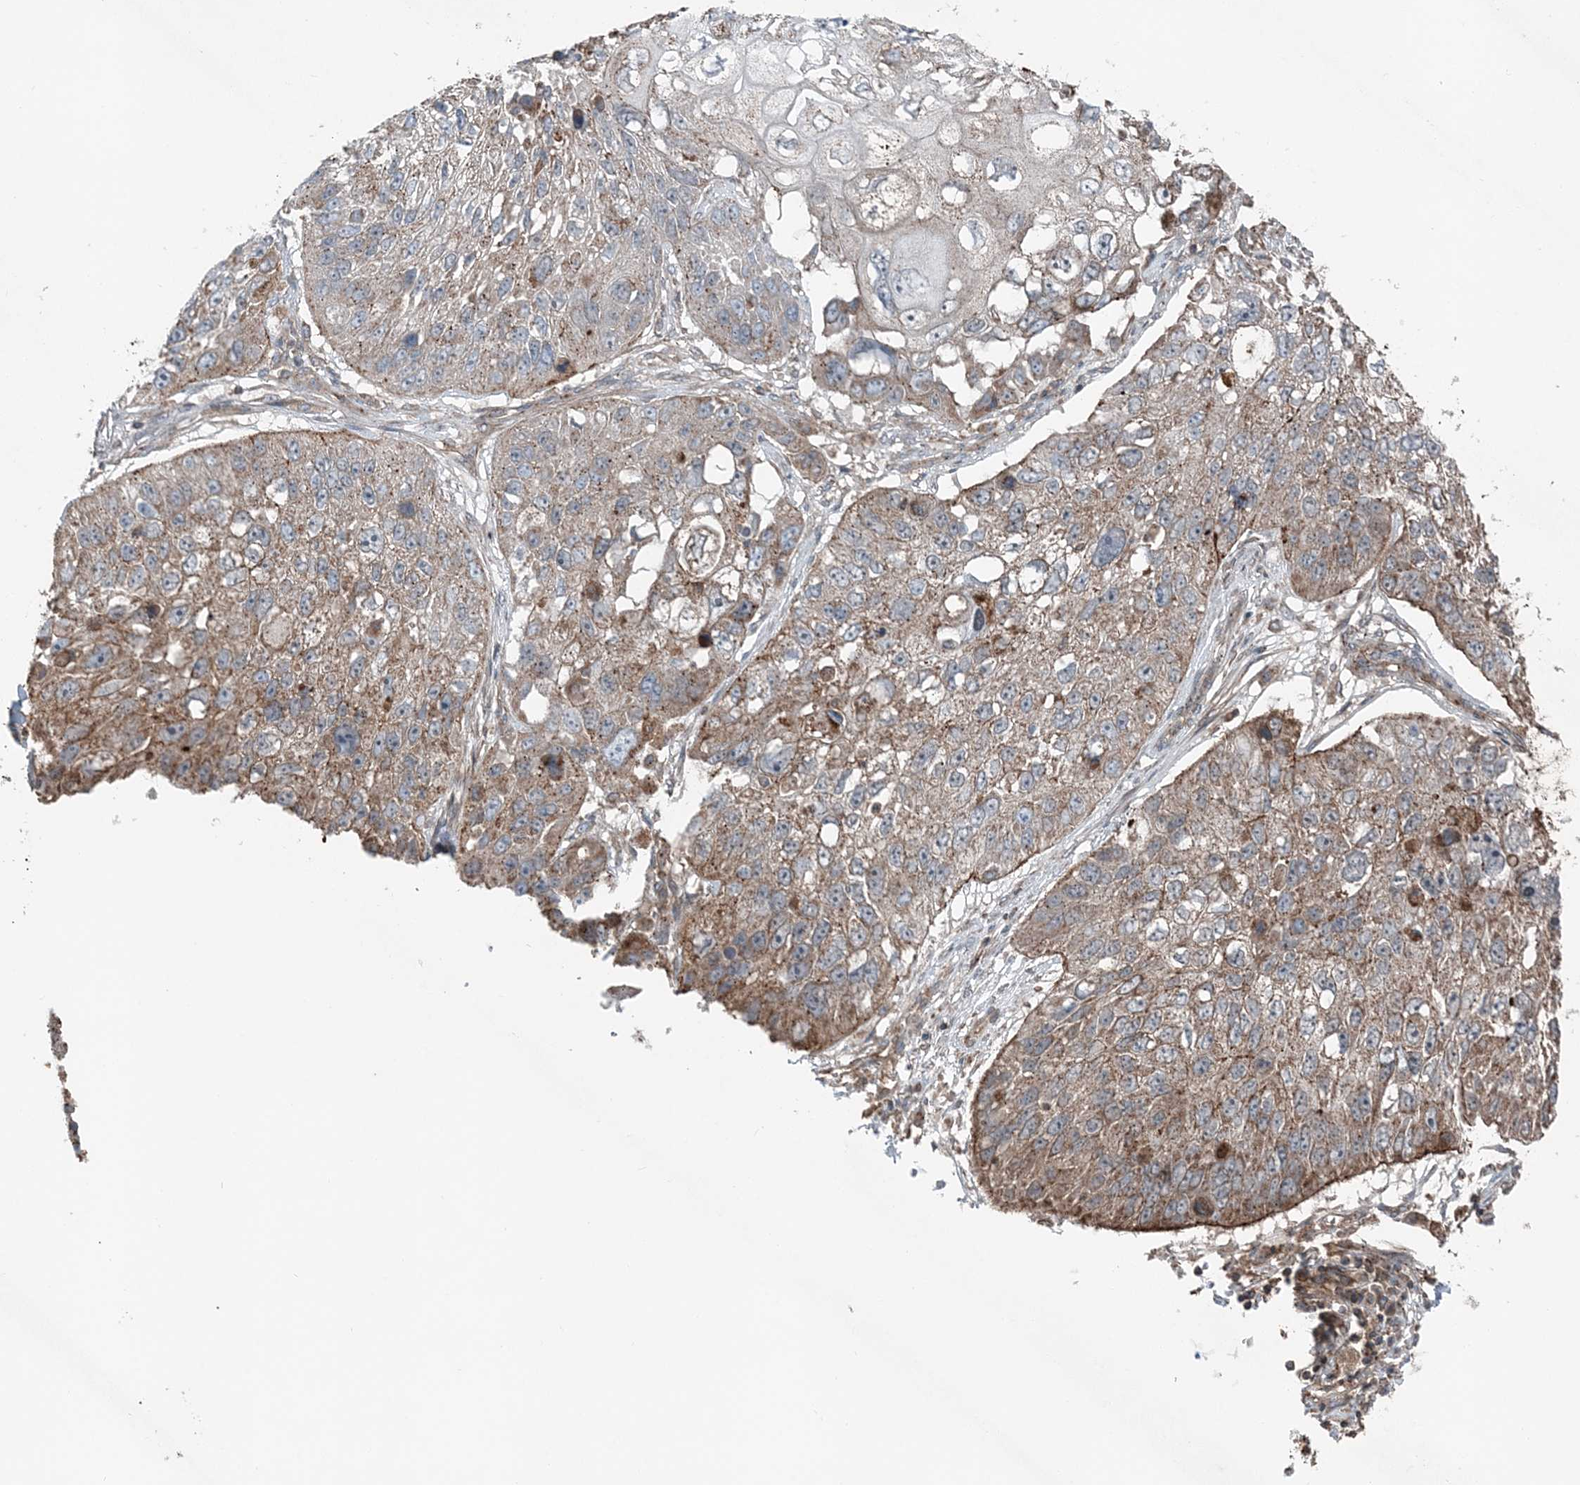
{"staining": {"intensity": "moderate", "quantity": "25%-75%", "location": "cytoplasmic/membranous"}, "tissue": "lung cancer", "cell_type": "Tumor cells", "image_type": "cancer", "snomed": [{"axis": "morphology", "description": "Squamous cell carcinoma, NOS"}, {"axis": "topography", "description": "Lung"}], "caption": "Lung cancer (squamous cell carcinoma) tissue displays moderate cytoplasmic/membranous expression in approximately 25%-75% of tumor cells, visualized by immunohistochemistry.", "gene": "KY", "patient": {"sex": "male", "age": 61}}